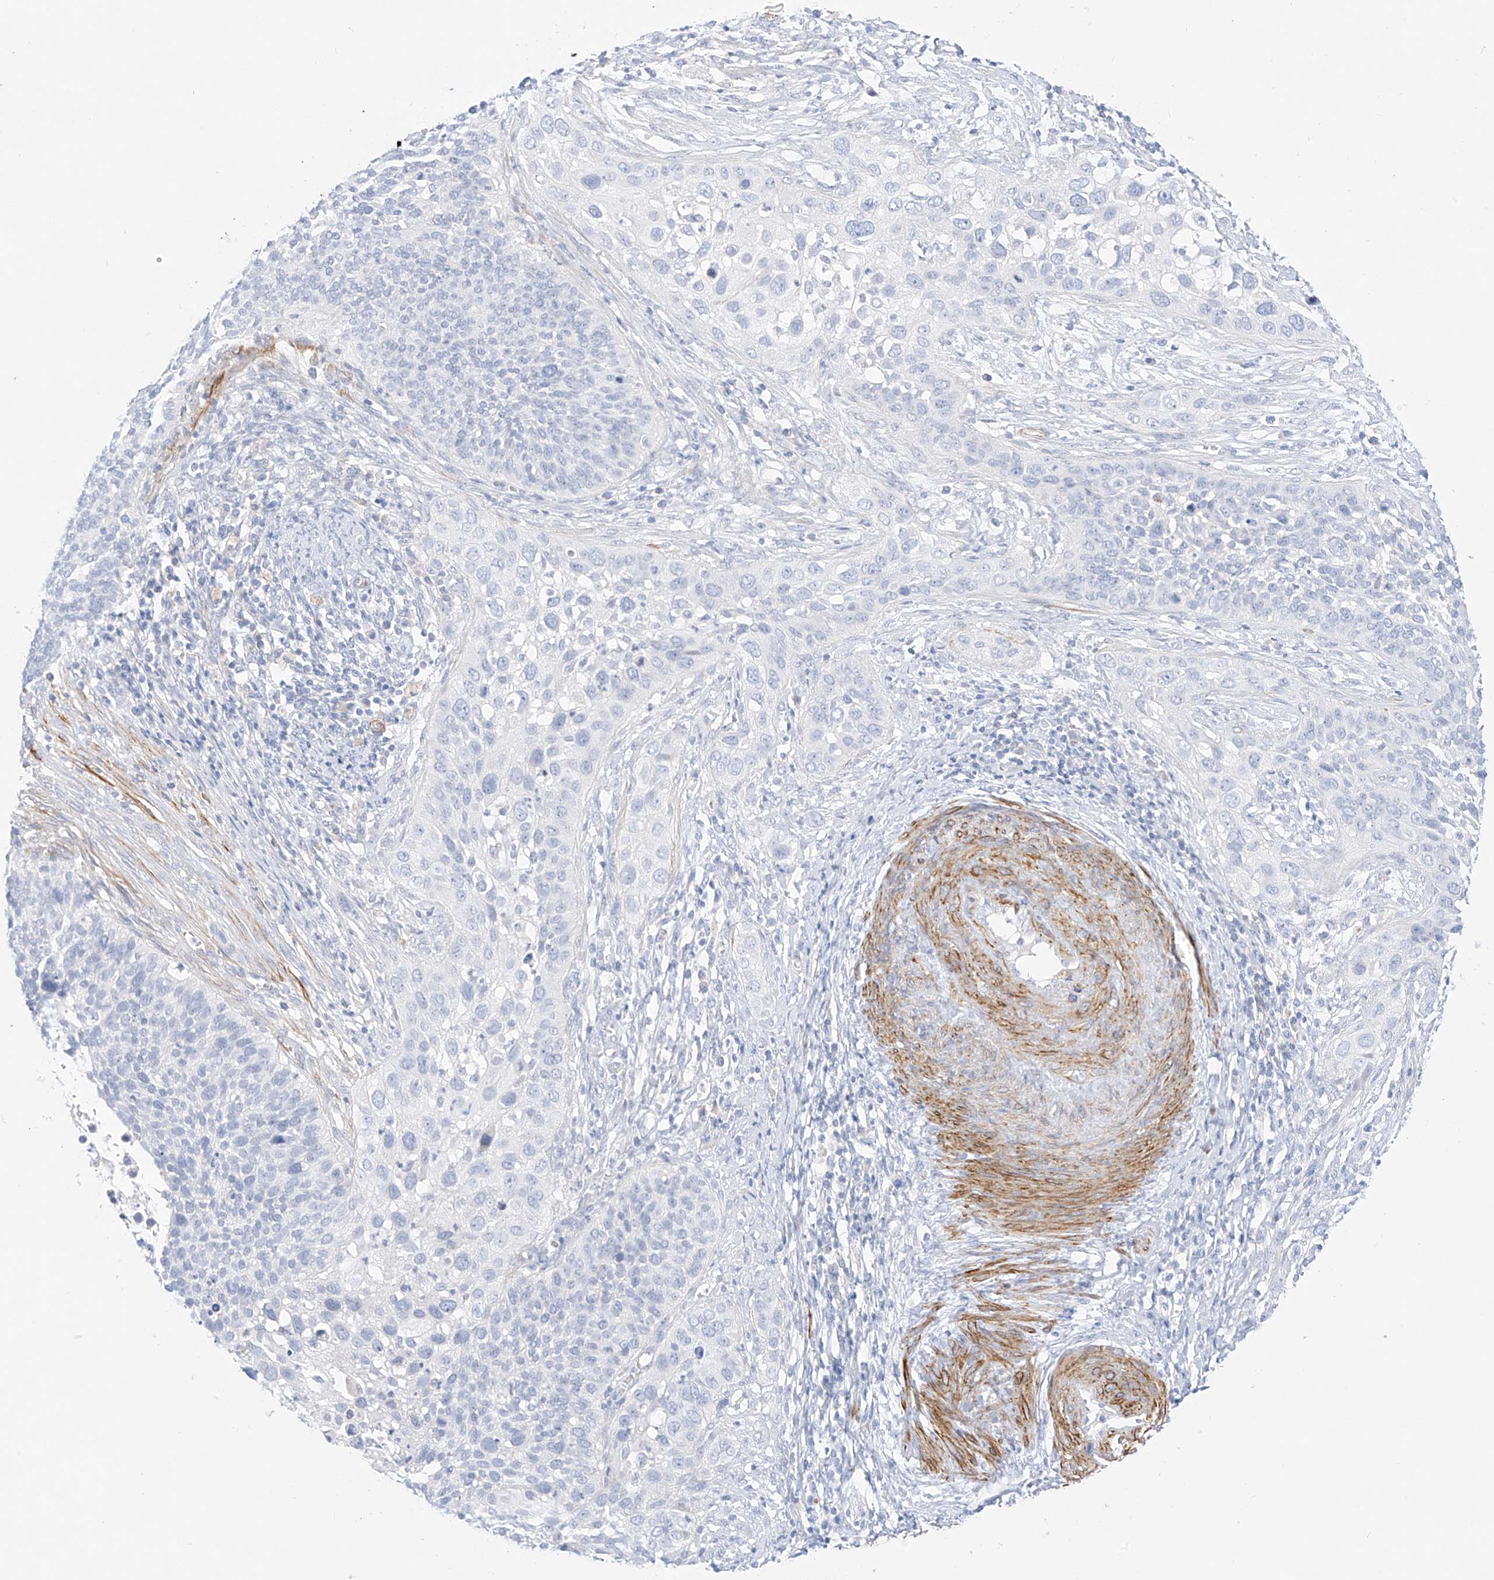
{"staining": {"intensity": "negative", "quantity": "none", "location": "none"}, "tissue": "cervical cancer", "cell_type": "Tumor cells", "image_type": "cancer", "snomed": [{"axis": "morphology", "description": "Squamous cell carcinoma, NOS"}, {"axis": "topography", "description": "Cervix"}], "caption": "The photomicrograph shows no staining of tumor cells in cervical squamous cell carcinoma. (Immunohistochemistry (ihc), brightfield microscopy, high magnification).", "gene": "ST3GAL5", "patient": {"sex": "female", "age": 34}}